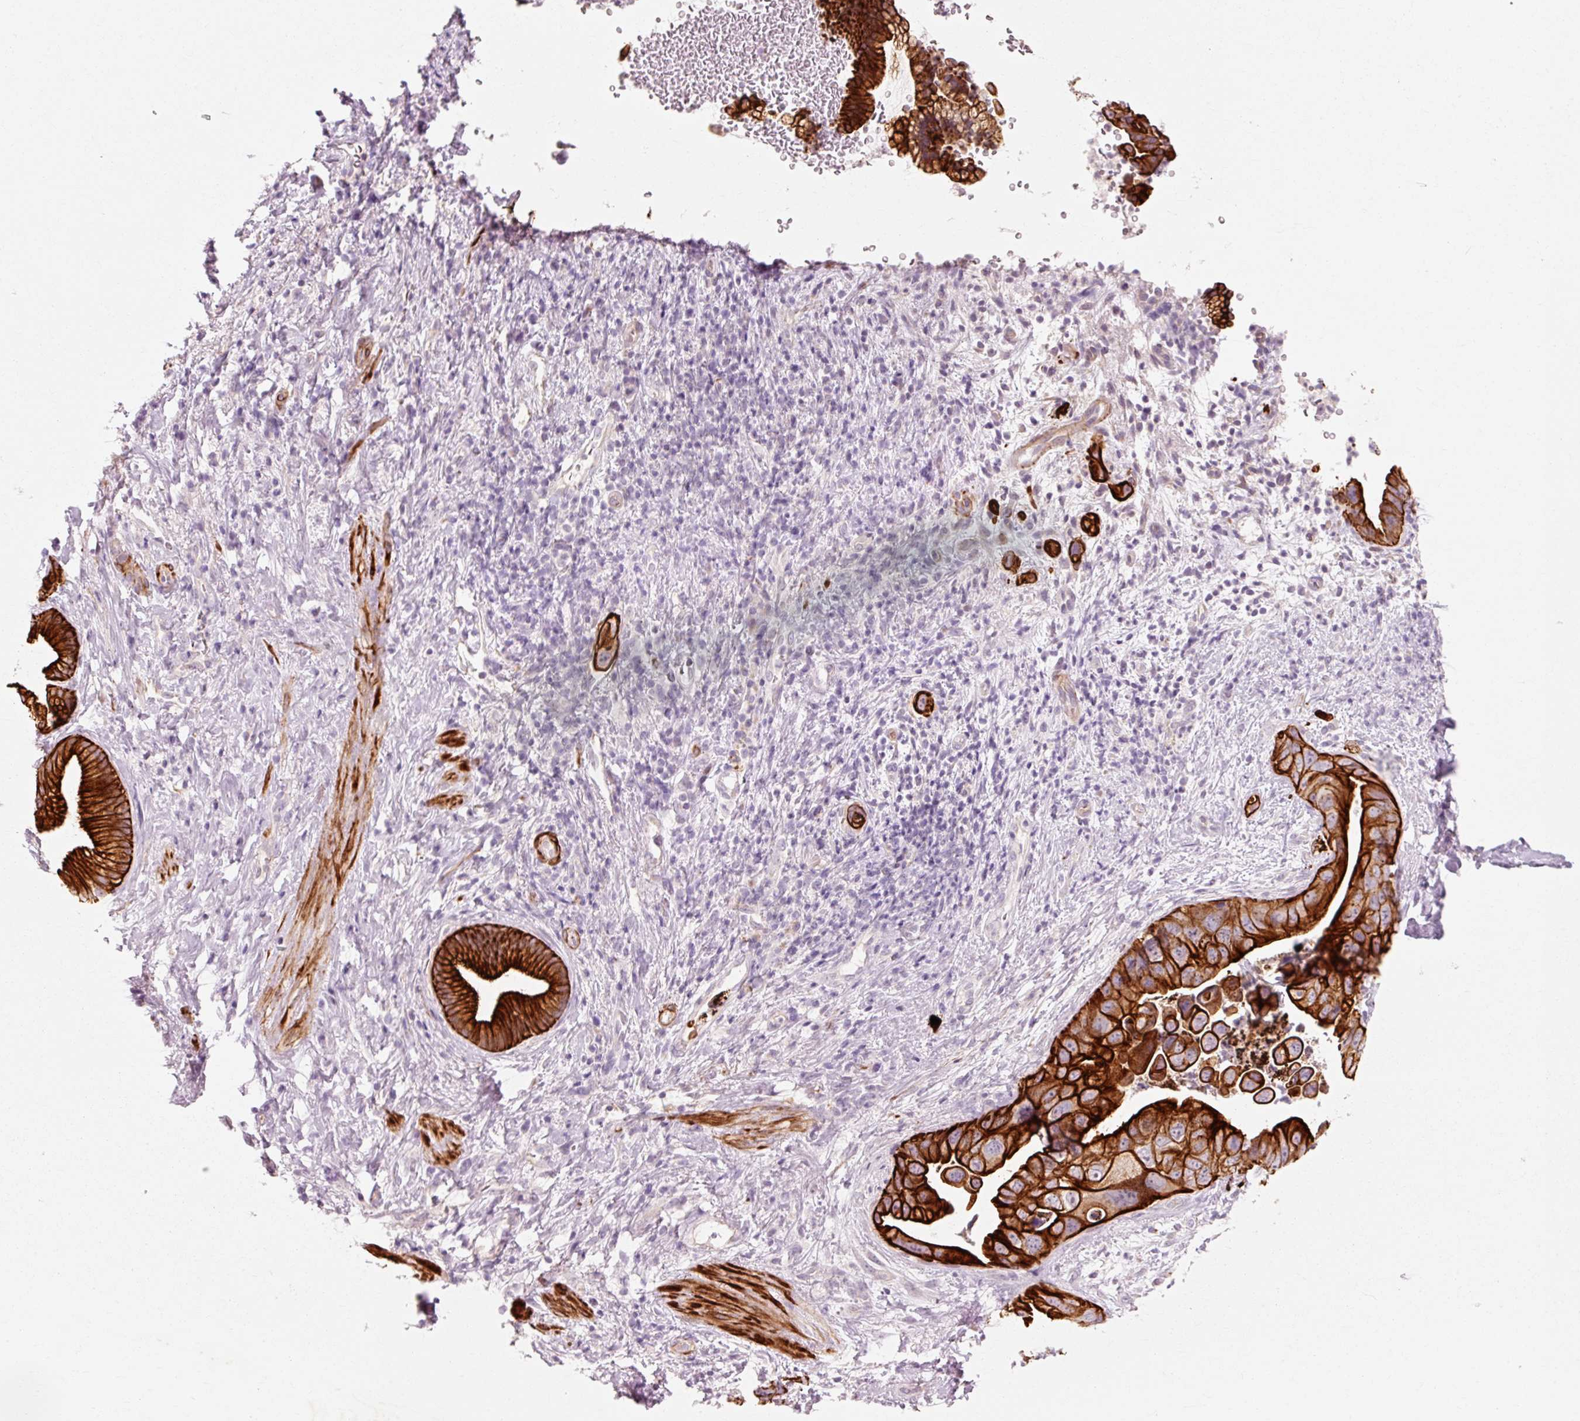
{"staining": {"intensity": "strong", "quantity": ">75%", "location": "cytoplasmic/membranous"}, "tissue": "pancreatic cancer", "cell_type": "Tumor cells", "image_type": "cancer", "snomed": [{"axis": "morphology", "description": "Adenocarcinoma, NOS"}, {"axis": "topography", "description": "Pancreas"}], "caption": "The immunohistochemical stain labels strong cytoplasmic/membranous expression in tumor cells of pancreatic adenocarcinoma tissue.", "gene": "TRIM73", "patient": {"sex": "female", "age": 78}}